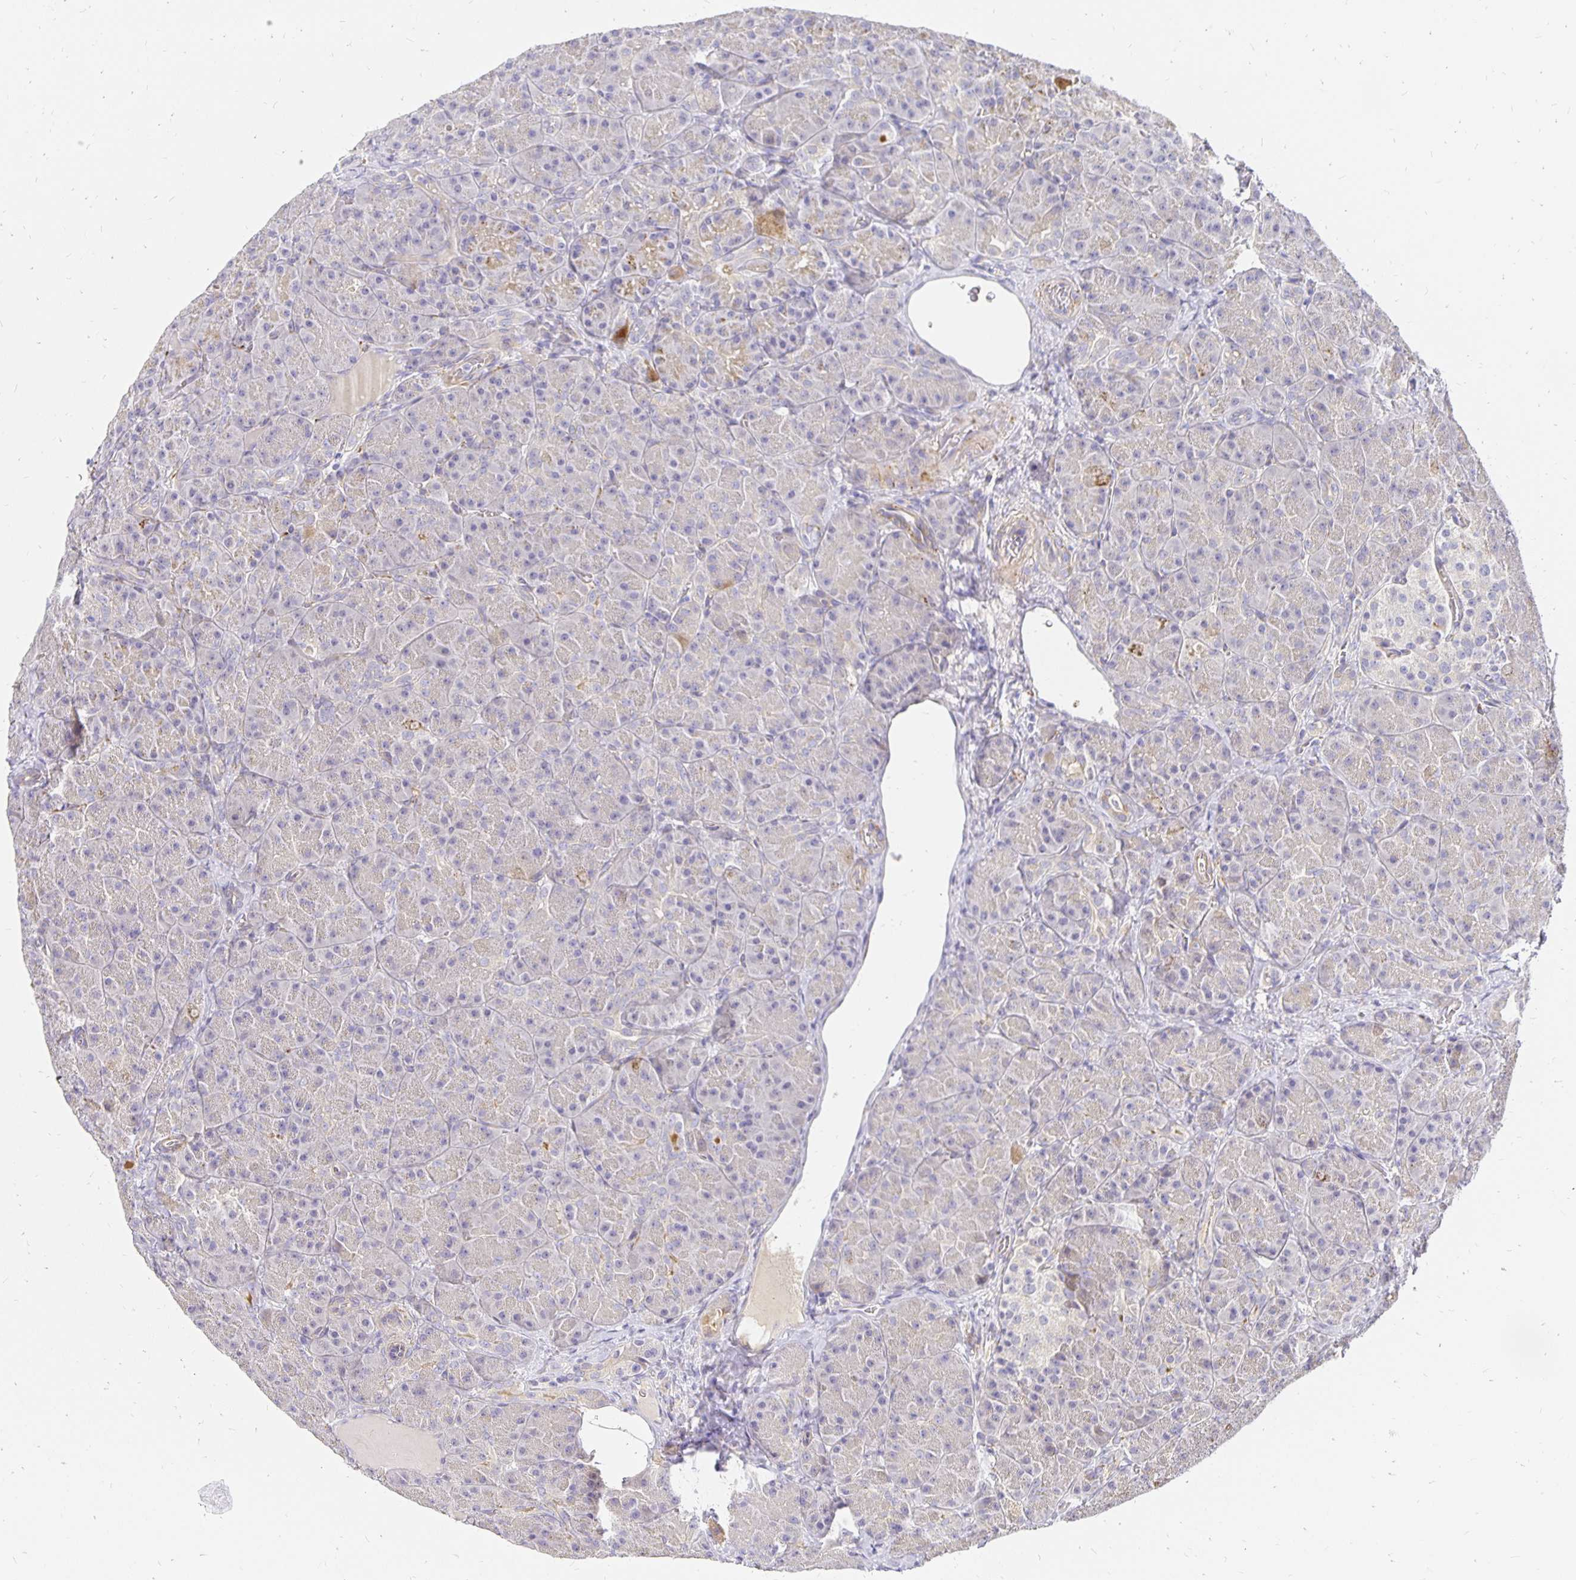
{"staining": {"intensity": "weak", "quantity": "<25%", "location": "cytoplasmic/membranous"}, "tissue": "pancreas", "cell_type": "Exocrine glandular cells", "image_type": "normal", "snomed": [{"axis": "morphology", "description": "Normal tissue, NOS"}, {"axis": "topography", "description": "Pancreas"}], "caption": "Pancreas stained for a protein using immunohistochemistry (IHC) shows no positivity exocrine glandular cells.", "gene": "PLOD1", "patient": {"sex": "male", "age": 57}}